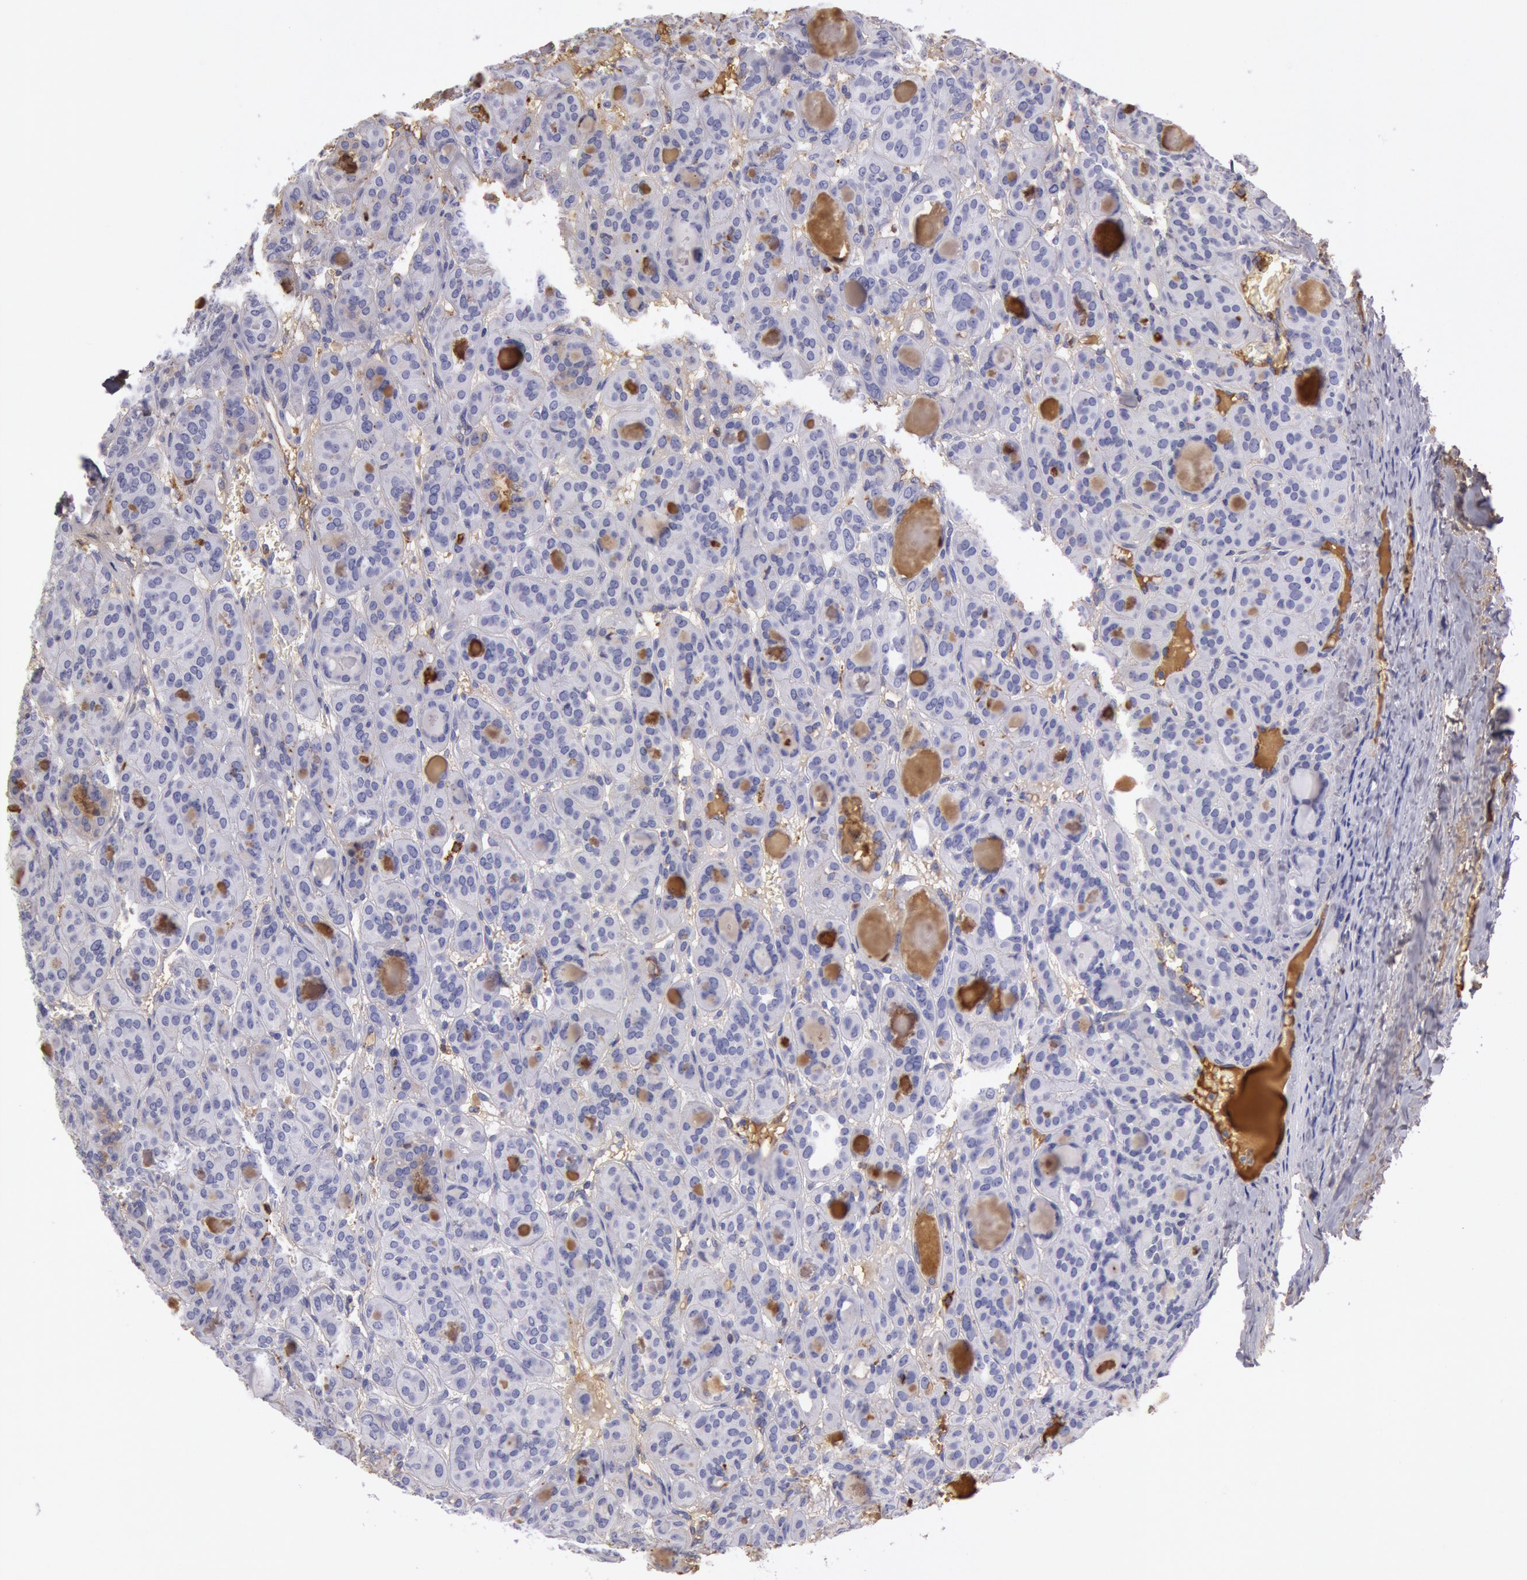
{"staining": {"intensity": "moderate", "quantity": "<25%", "location": "cytoplasmic/membranous"}, "tissue": "thyroid cancer", "cell_type": "Tumor cells", "image_type": "cancer", "snomed": [{"axis": "morphology", "description": "Follicular adenoma carcinoma, NOS"}, {"axis": "topography", "description": "Thyroid gland"}], "caption": "Immunohistochemical staining of human follicular adenoma carcinoma (thyroid) demonstrates low levels of moderate cytoplasmic/membranous protein expression in about <25% of tumor cells.", "gene": "IGHG1", "patient": {"sex": "female", "age": 71}}